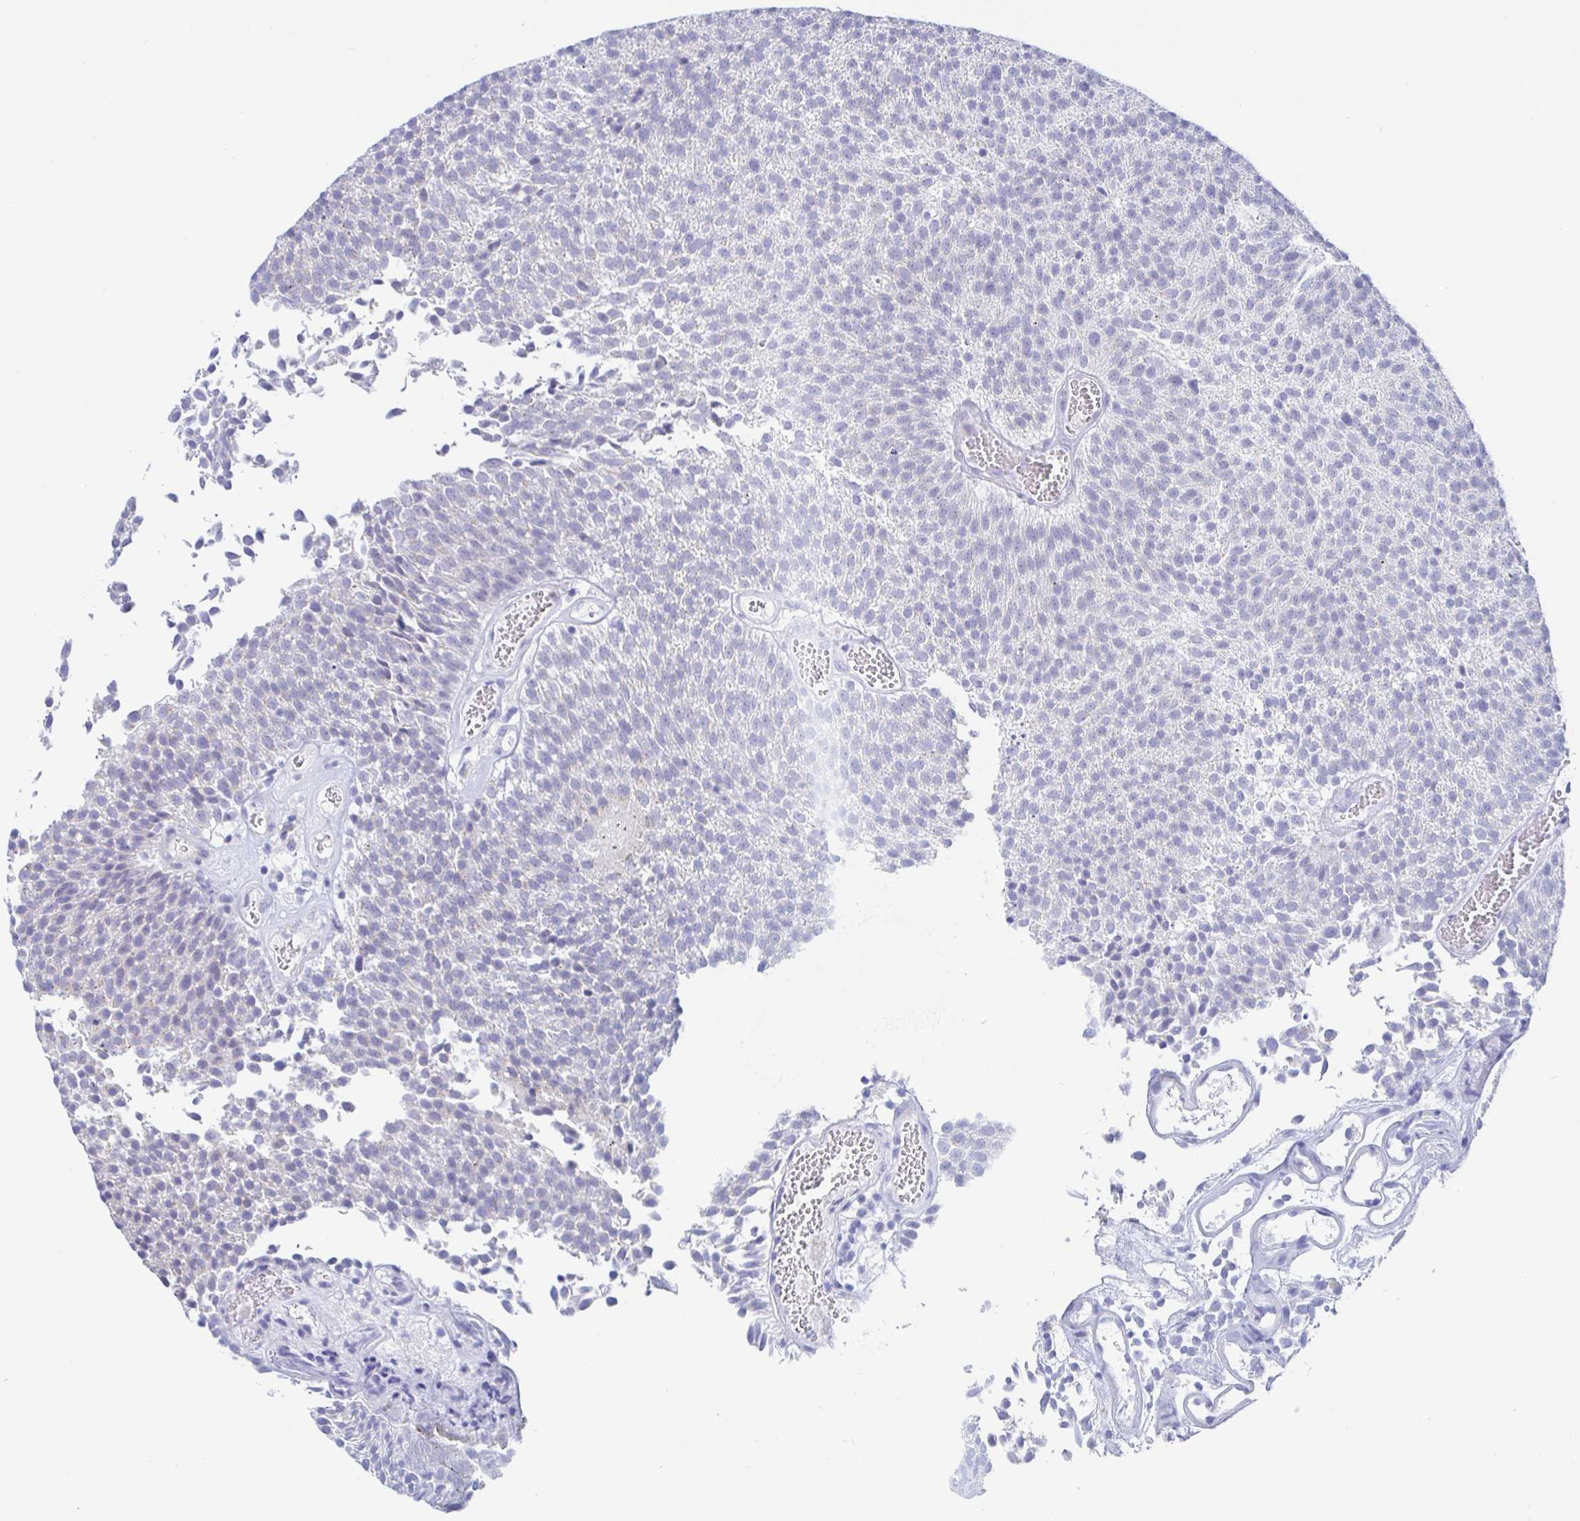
{"staining": {"intensity": "negative", "quantity": "none", "location": "none"}, "tissue": "urothelial cancer", "cell_type": "Tumor cells", "image_type": "cancer", "snomed": [{"axis": "morphology", "description": "Urothelial carcinoma, Low grade"}, {"axis": "topography", "description": "Urinary bladder"}], "caption": "Low-grade urothelial carcinoma was stained to show a protein in brown. There is no significant positivity in tumor cells.", "gene": "SIAH3", "patient": {"sex": "female", "age": 79}}